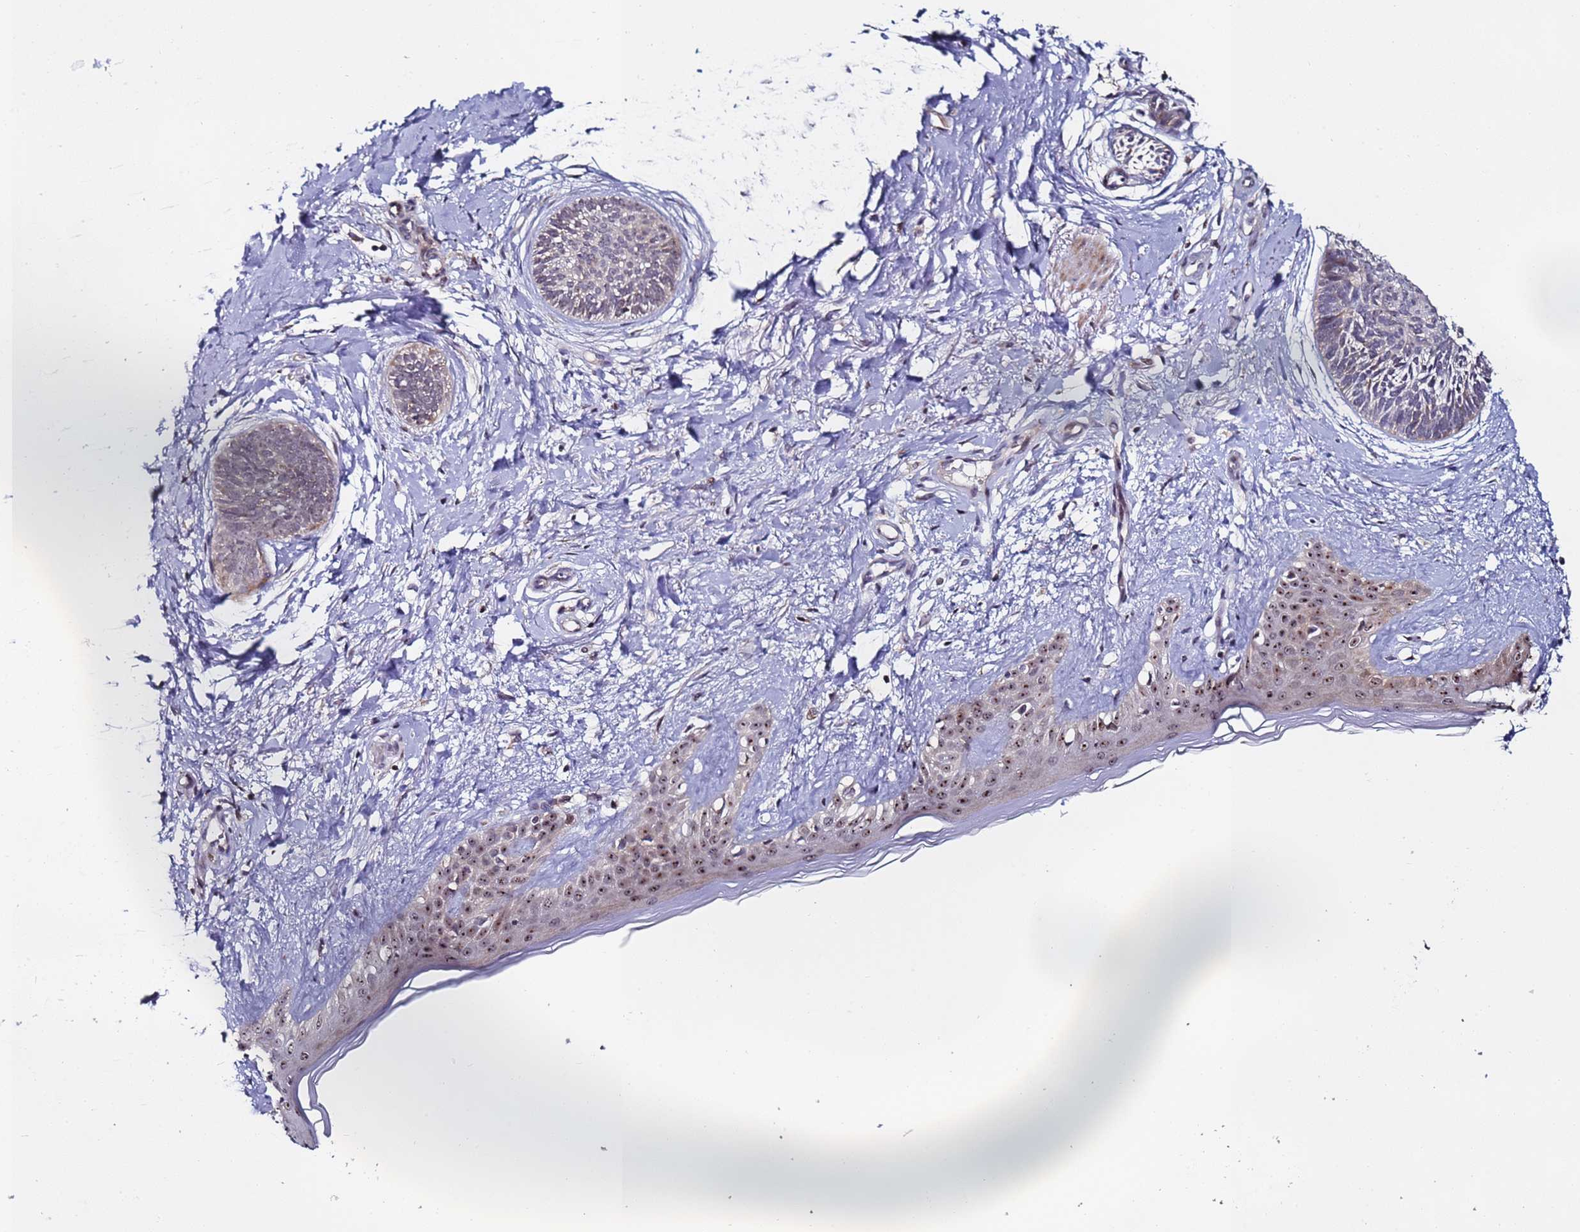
{"staining": {"intensity": "weak", "quantity": "25%-75%", "location": "nuclear"}, "tissue": "skin cancer", "cell_type": "Tumor cells", "image_type": "cancer", "snomed": [{"axis": "morphology", "description": "Basal cell carcinoma"}, {"axis": "topography", "description": "Skin"}], "caption": "Tumor cells display weak nuclear staining in about 25%-75% of cells in skin cancer (basal cell carcinoma). The staining was performed using DAB (3,3'-diaminobenzidine), with brown indicating positive protein expression. Nuclei are stained blue with hematoxylin.", "gene": "KRI1", "patient": {"sex": "female", "age": 81}}